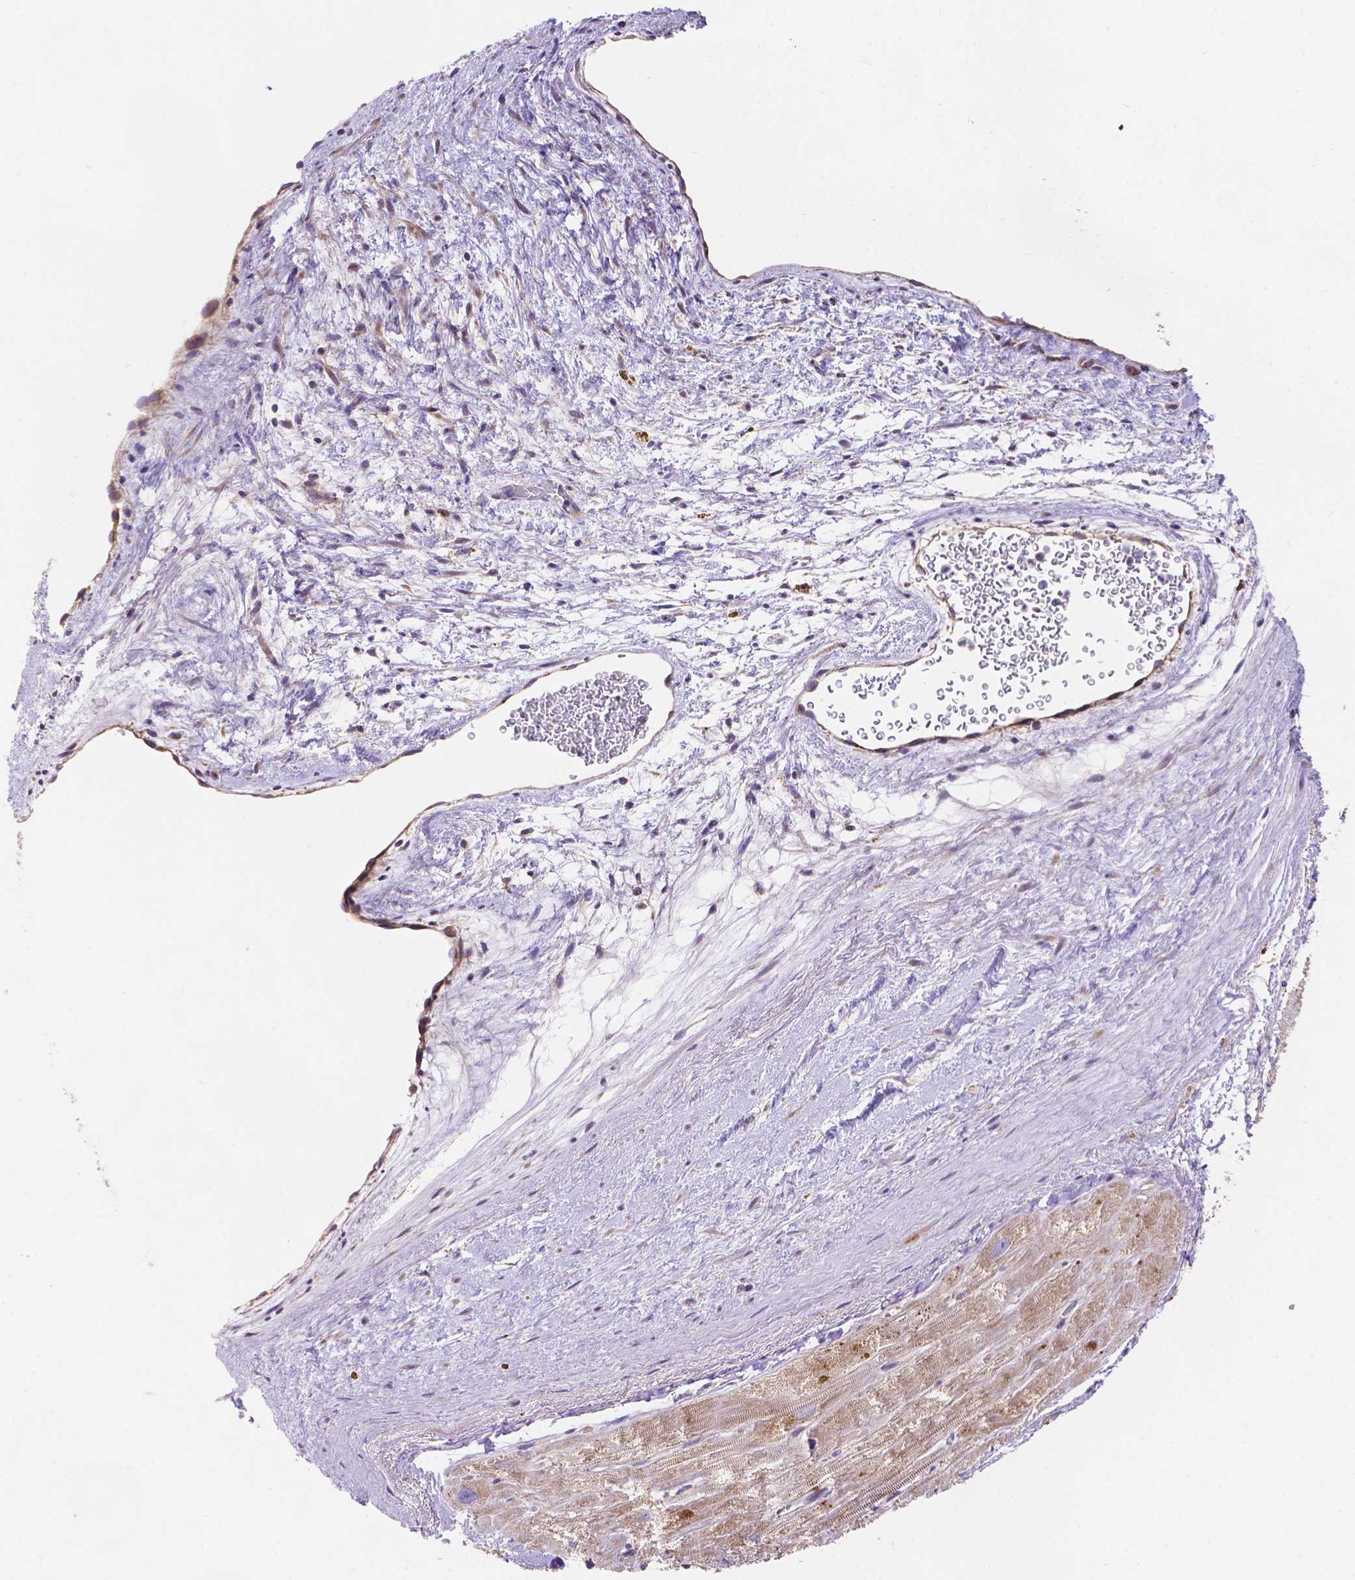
{"staining": {"intensity": "strong", "quantity": "25%-75%", "location": "cytoplasmic/membranous"}, "tissue": "heart muscle", "cell_type": "Cardiomyocytes", "image_type": "normal", "snomed": [{"axis": "morphology", "description": "Normal tissue, NOS"}, {"axis": "topography", "description": "Heart"}], "caption": "Immunohistochemistry of benign heart muscle displays high levels of strong cytoplasmic/membranous expression in about 25%-75% of cardiomyocytes. (brown staining indicates protein expression, while blue staining denotes nuclei).", "gene": "AK3", "patient": {"sex": "male", "age": 61}}